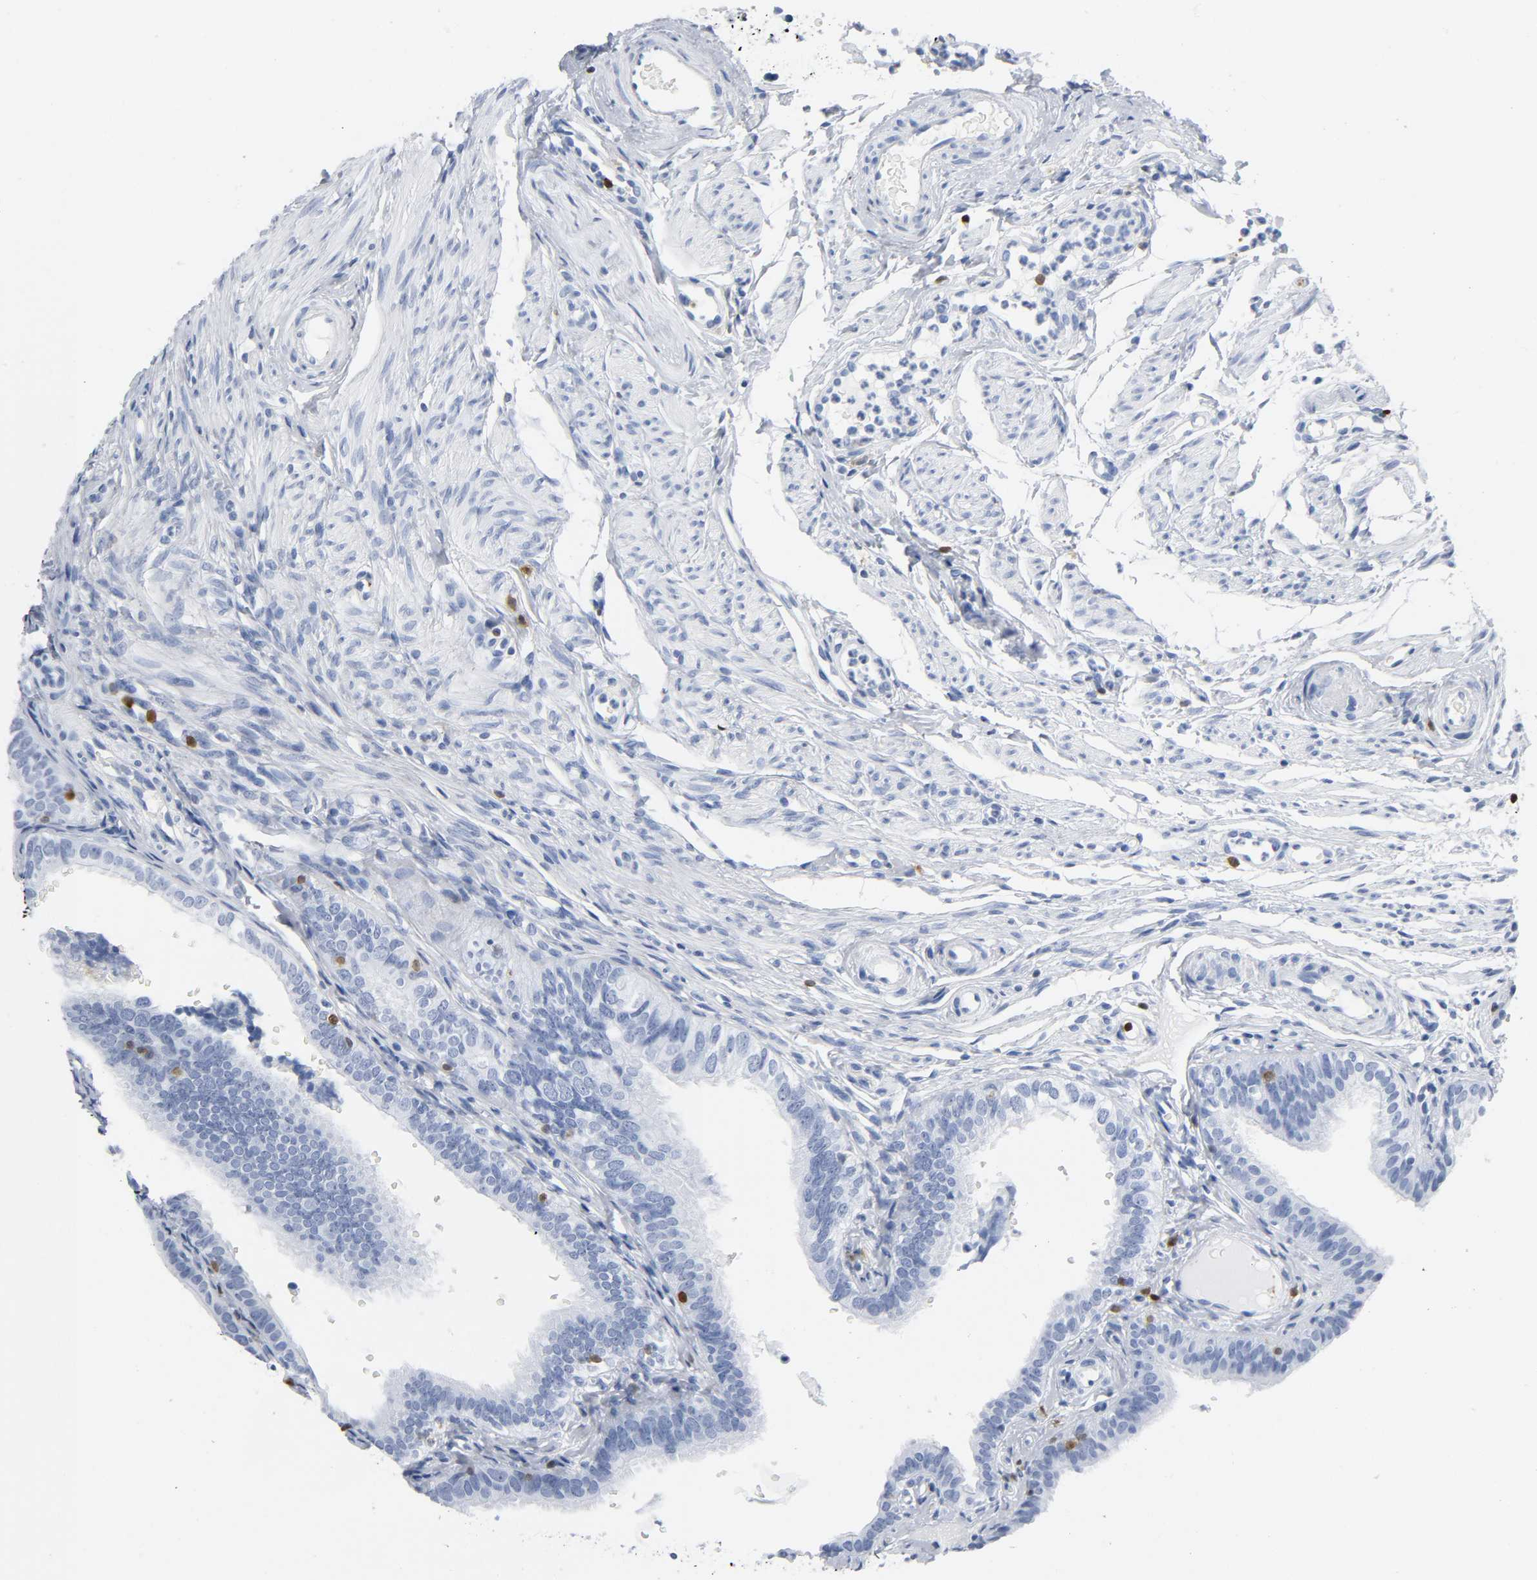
{"staining": {"intensity": "negative", "quantity": "none", "location": "none"}, "tissue": "fallopian tube", "cell_type": "Glandular cells", "image_type": "normal", "snomed": [{"axis": "morphology", "description": "Normal tissue, NOS"}, {"axis": "morphology", "description": "Dermoid, NOS"}, {"axis": "topography", "description": "Fallopian tube"}], "caption": "High power microscopy photomicrograph of an immunohistochemistry (IHC) image of normal fallopian tube, revealing no significant staining in glandular cells. (DAB (3,3'-diaminobenzidine) immunohistochemistry (IHC) visualized using brightfield microscopy, high magnification).", "gene": "DOK2", "patient": {"sex": "female", "age": 33}}